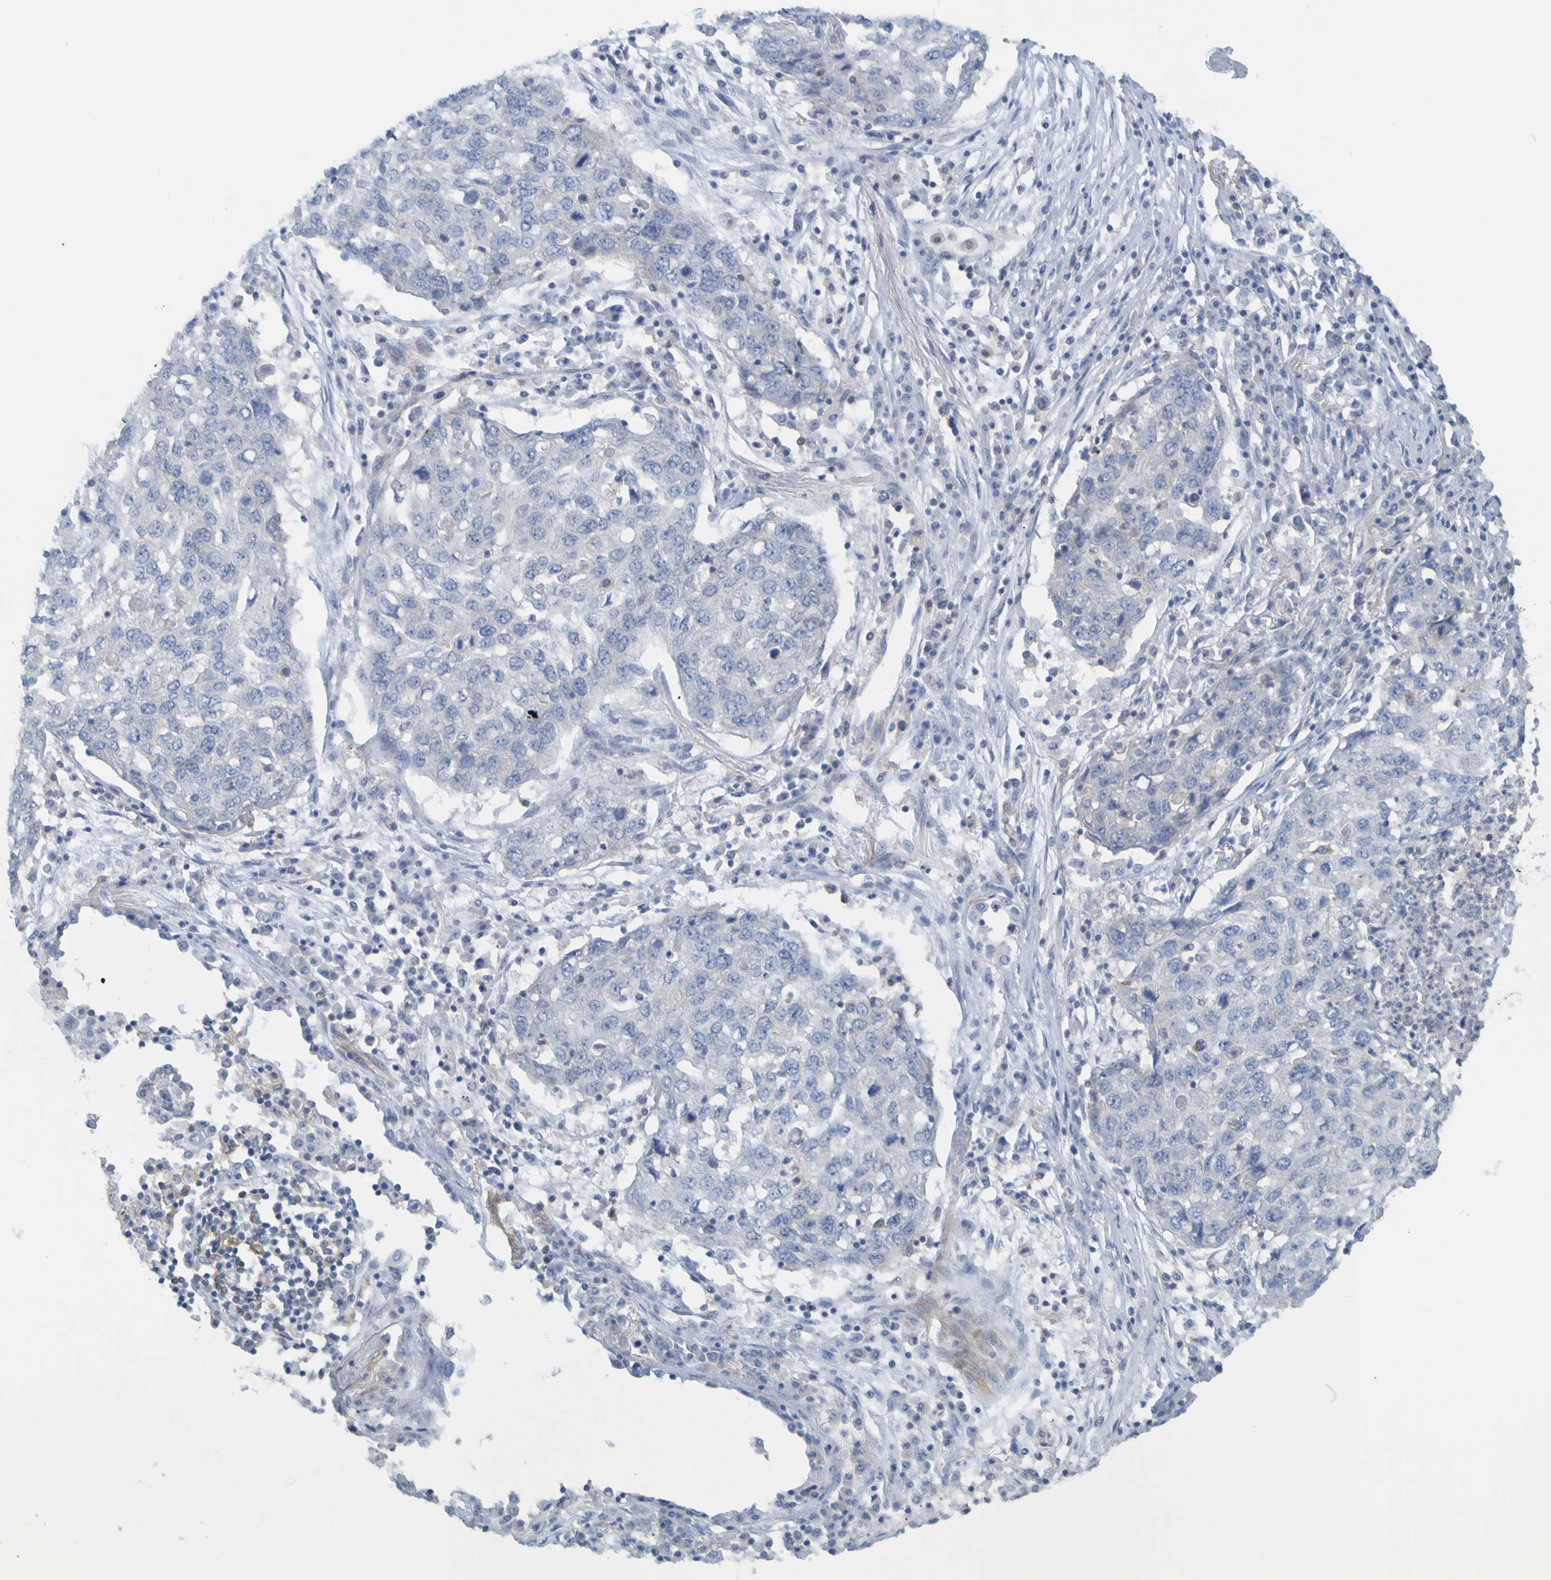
{"staining": {"intensity": "negative", "quantity": "none", "location": "none"}, "tissue": "lung cancer", "cell_type": "Tumor cells", "image_type": "cancer", "snomed": [{"axis": "morphology", "description": "Squamous cell carcinoma, NOS"}, {"axis": "topography", "description": "Lung"}], "caption": "Immunohistochemistry (IHC) micrograph of neoplastic tissue: human lung squamous cell carcinoma stained with DAB (3,3'-diaminobenzidine) displays no significant protein positivity in tumor cells.", "gene": "APPL1", "patient": {"sex": "female", "age": 63}}